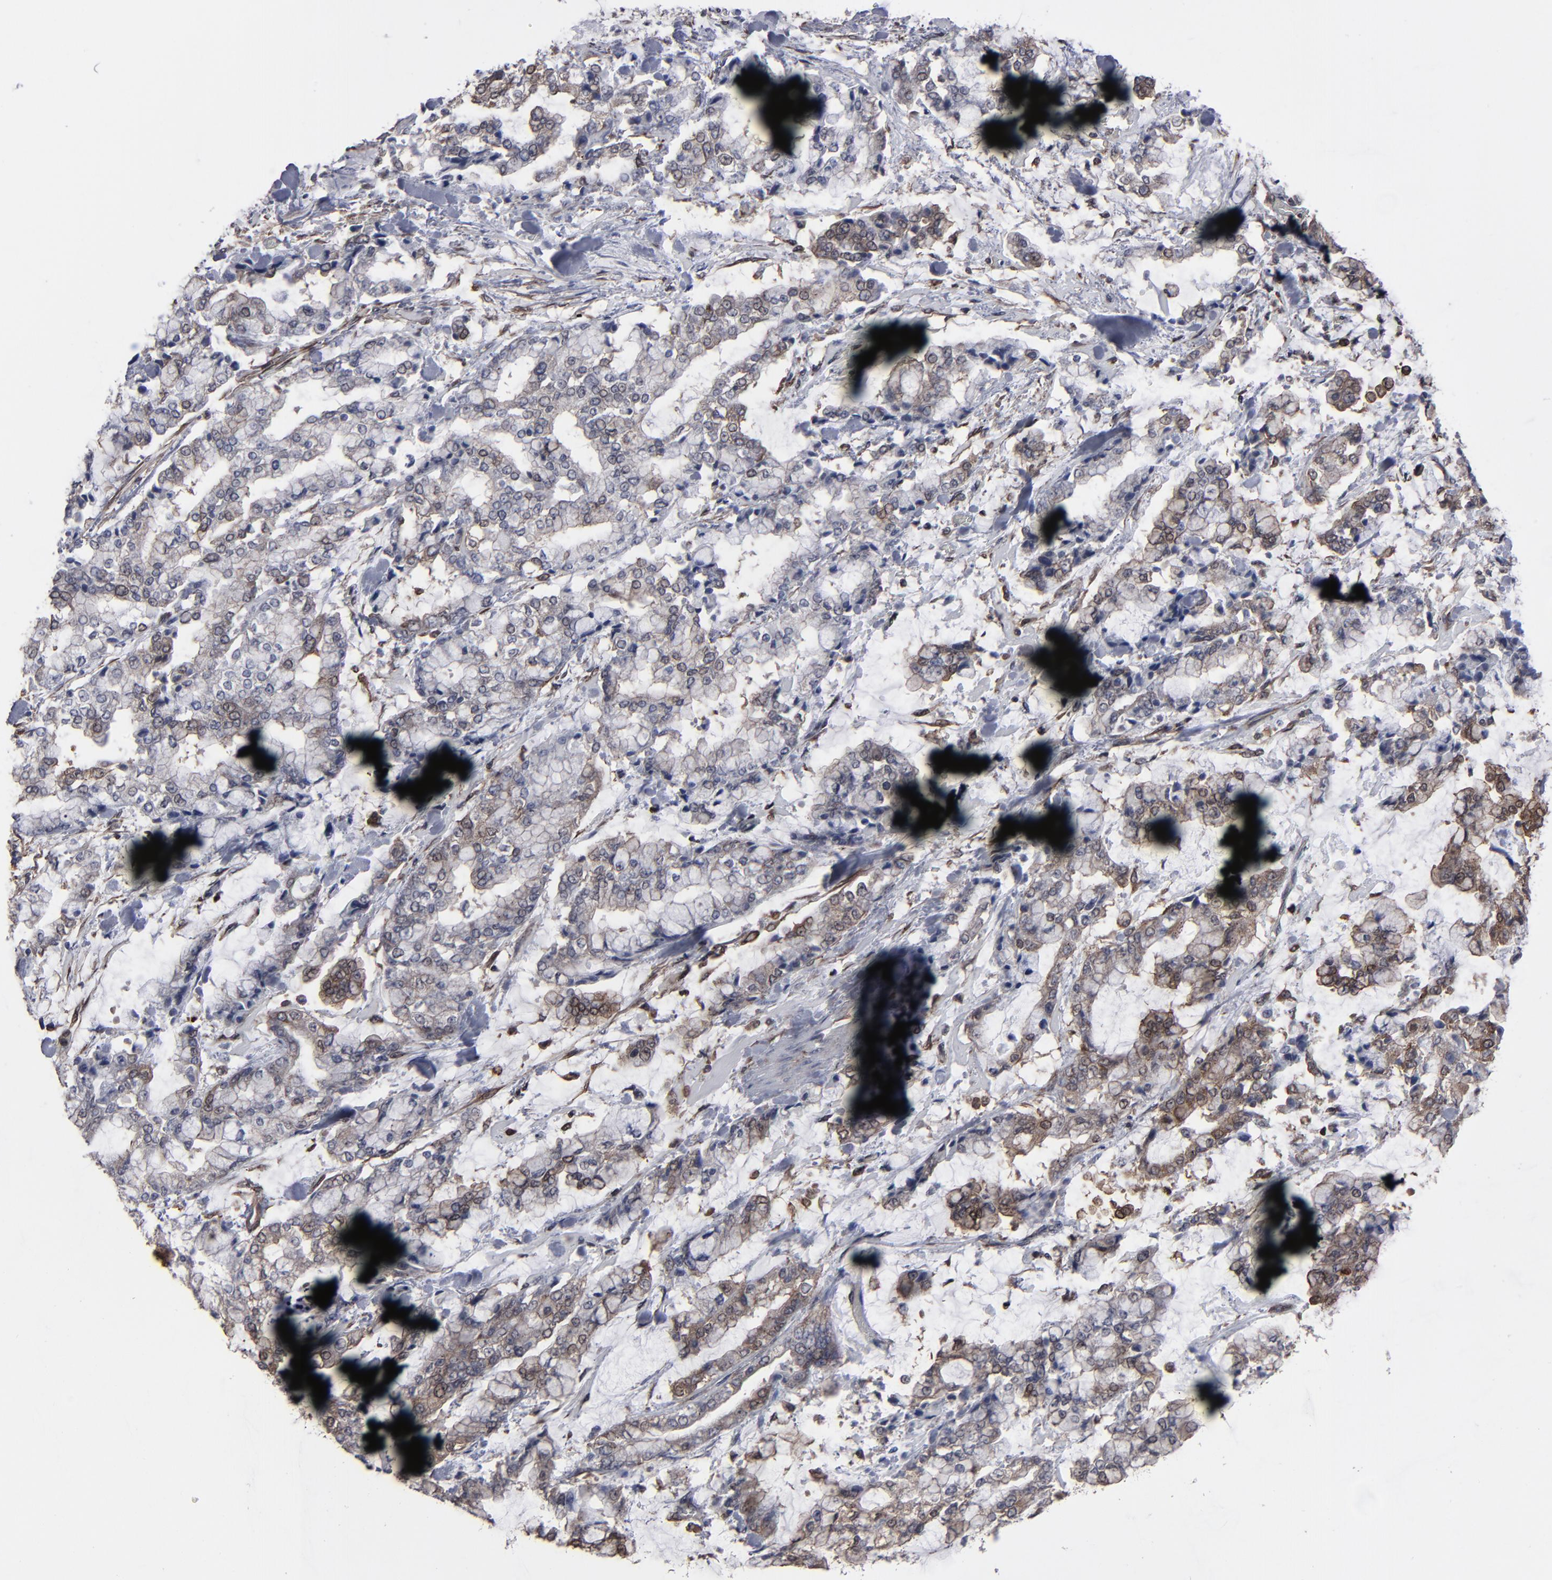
{"staining": {"intensity": "weak", "quantity": ">75%", "location": "cytoplasmic/membranous,nuclear"}, "tissue": "stomach cancer", "cell_type": "Tumor cells", "image_type": "cancer", "snomed": [{"axis": "morphology", "description": "Normal tissue, NOS"}, {"axis": "morphology", "description": "Adenocarcinoma, NOS"}, {"axis": "topography", "description": "Stomach, upper"}, {"axis": "topography", "description": "Stomach"}], "caption": "Adenocarcinoma (stomach) was stained to show a protein in brown. There is low levels of weak cytoplasmic/membranous and nuclear staining in approximately >75% of tumor cells.", "gene": "KIAA2026", "patient": {"sex": "male", "age": 76}}